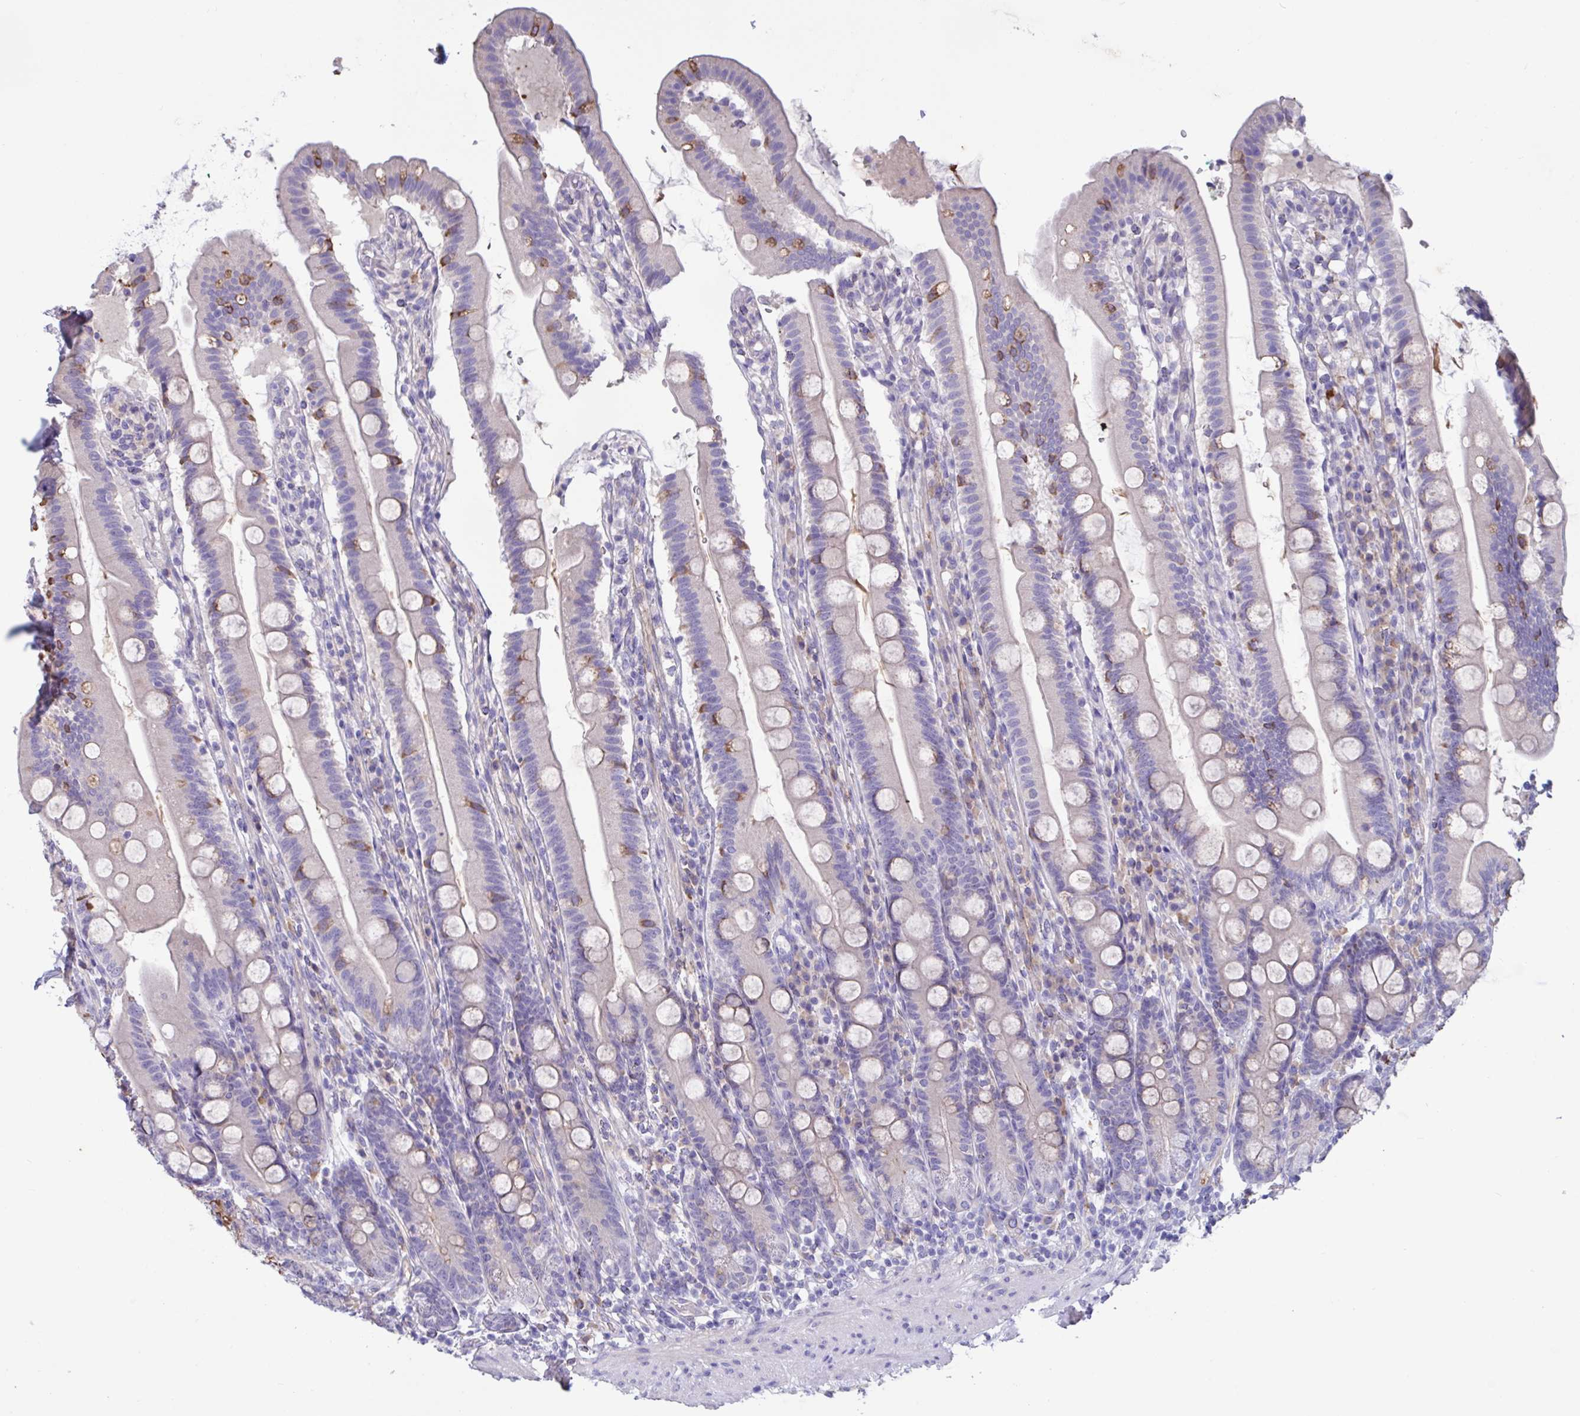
{"staining": {"intensity": "weak", "quantity": "<25%", "location": "cytoplasmic/membranous"}, "tissue": "duodenum", "cell_type": "Glandular cells", "image_type": "normal", "snomed": [{"axis": "morphology", "description": "Normal tissue, NOS"}, {"axis": "topography", "description": "Duodenum"}], "caption": "IHC of unremarkable duodenum exhibits no staining in glandular cells. Nuclei are stained in blue.", "gene": "SLC66A1", "patient": {"sex": "female", "age": 67}}